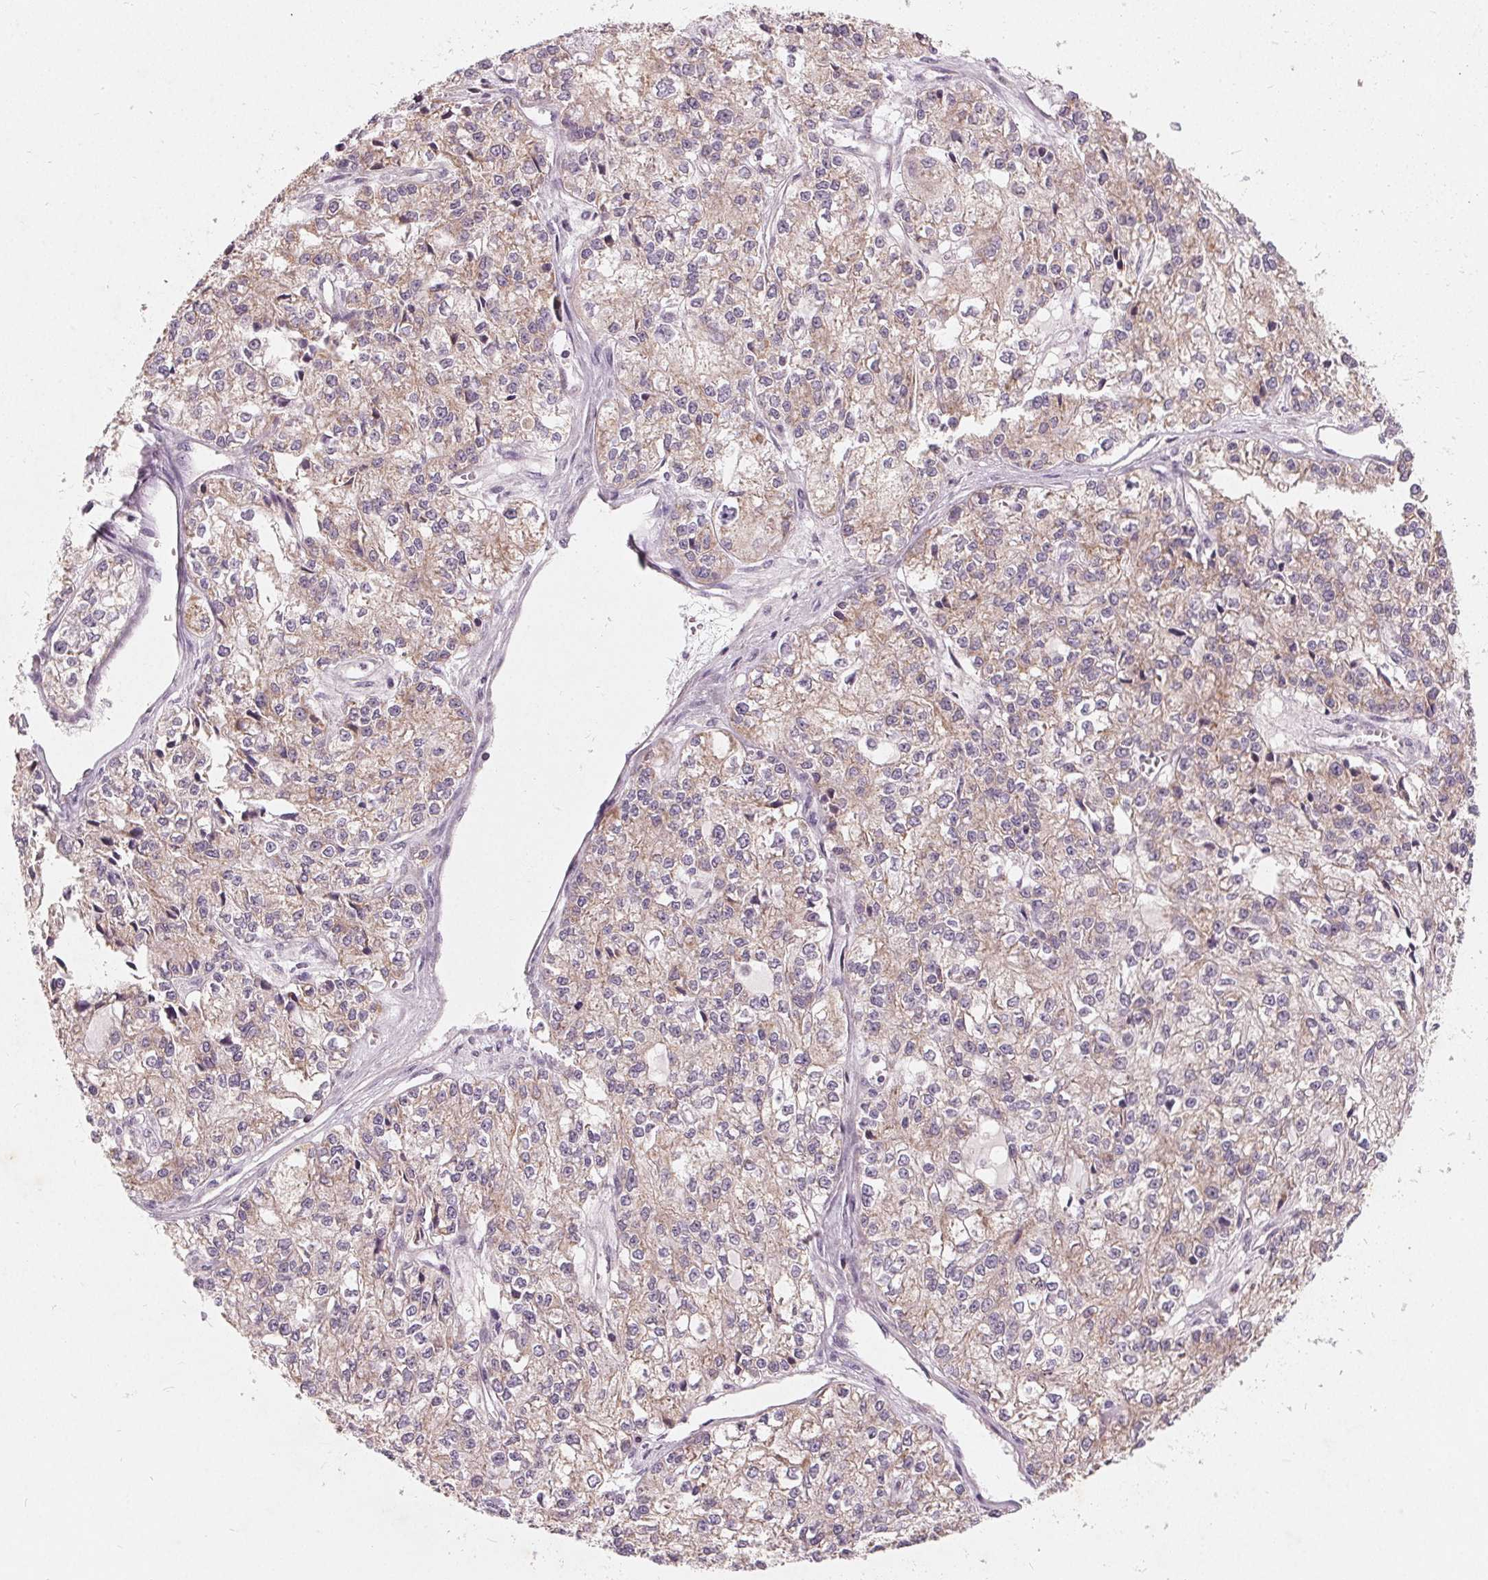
{"staining": {"intensity": "moderate", "quantity": "25%-75%", "location": "cytoplasmic/membranous"}, "tissue": "ovarian cancer", "cell_type": "Tumor cells", "image_type": "cancer", "snomed": [{"axis": "morphology", "description": "Carcinoma, endometroid"}, {"axis": "topography", "description": "Ovary"}], "caption": "Immunohistochemistry (IHC) staining of ovarian endometroid carcinoma, which exhibits medium levels of moderate cytoplasmic/membranous staining in about 25%-75% of tumor cells indicating moderate cytoplasmic/membranous protein positivity. The staining was performed using DAB (3,3'-diaminobenzidine) (brown) for protein detection and nuclei were counterstained in hematoxylin (blue).", "gene": "TRIM60", "patient": {"sex": "female", "age": 64}}